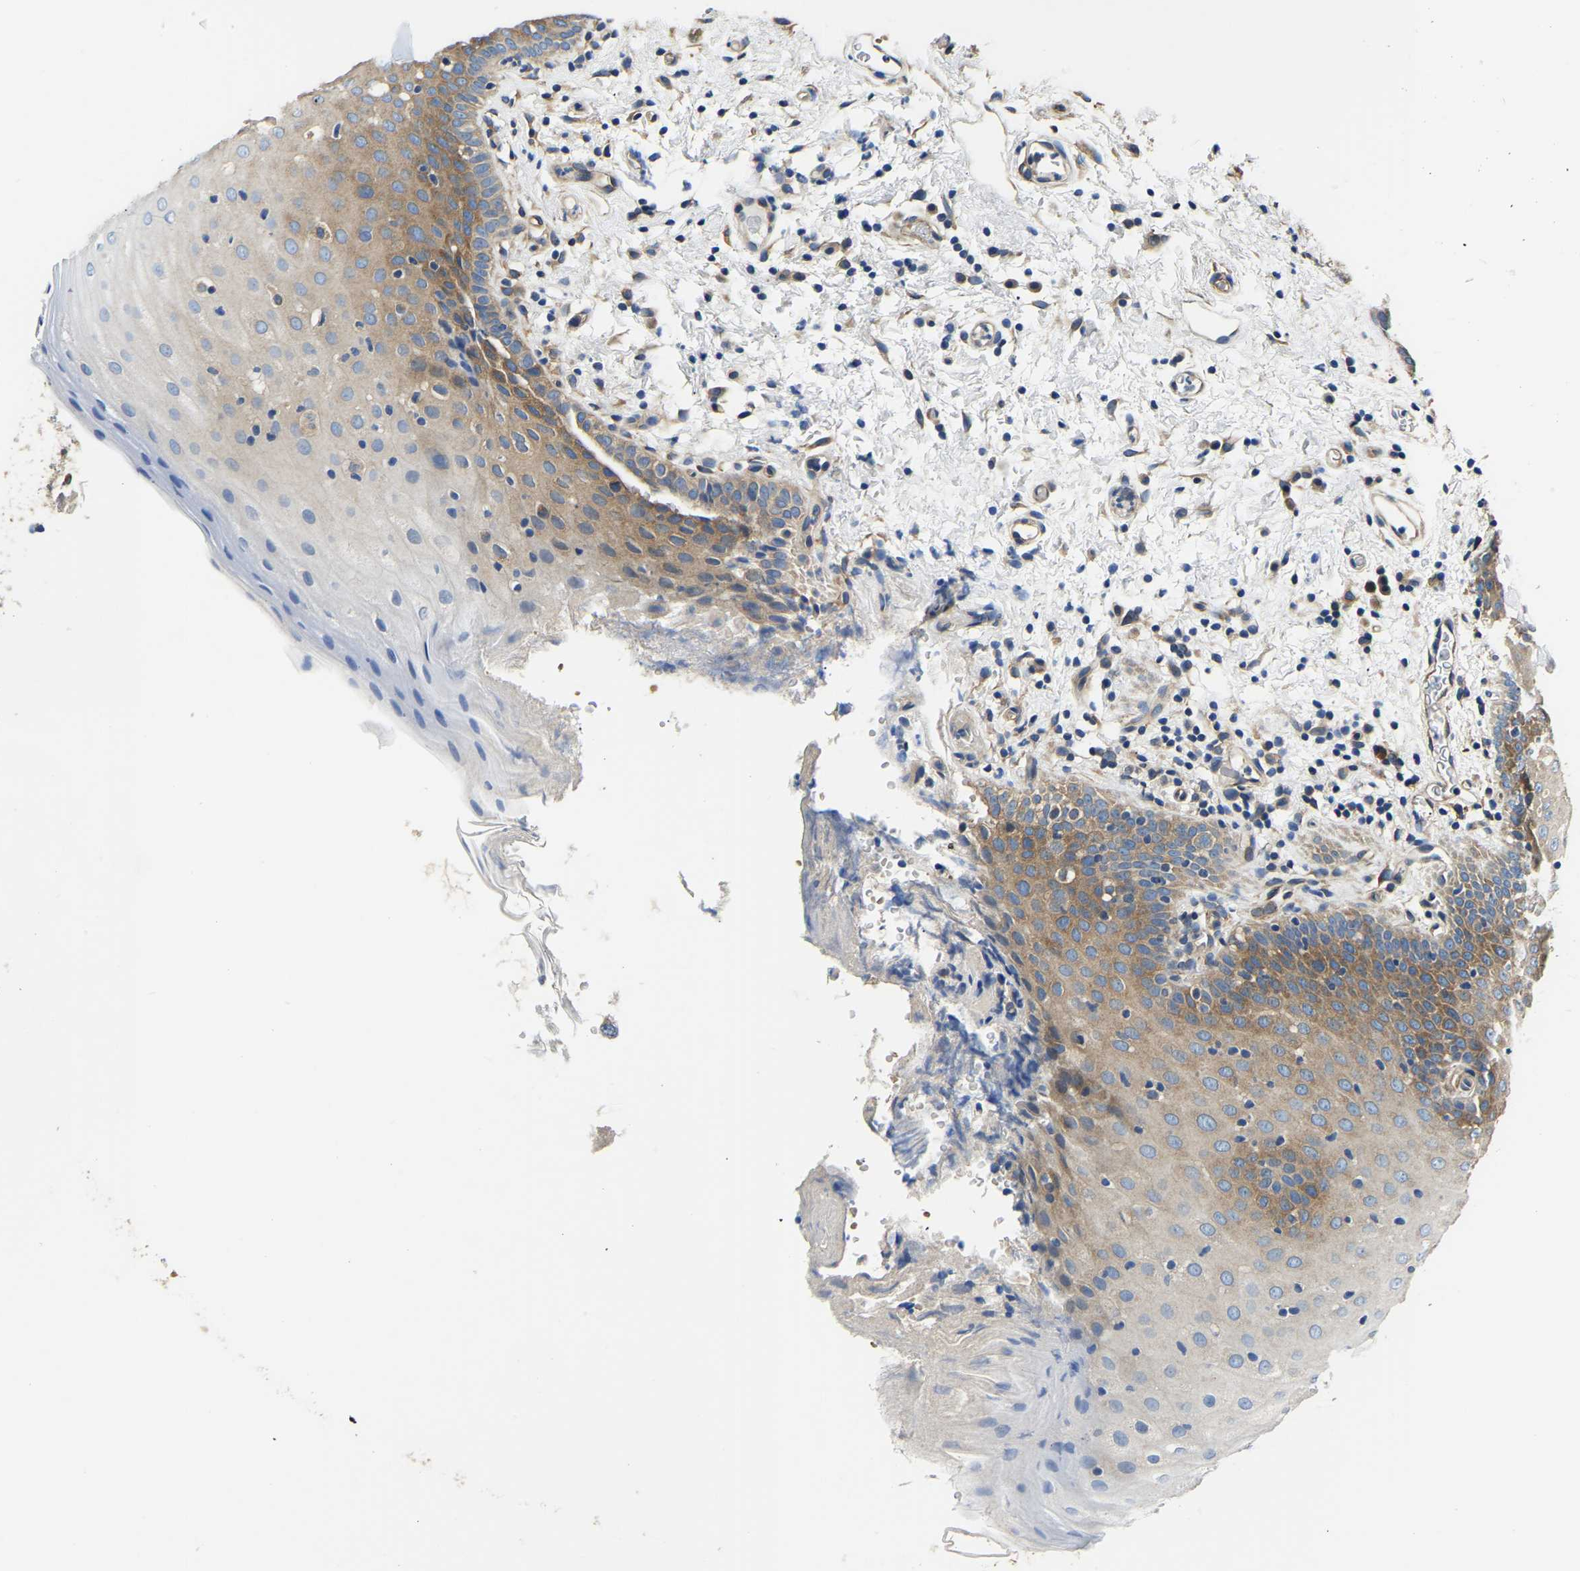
{"staining": {"intensity": "moderate", "quantity": "25%-75%", "location": "cytoplasmic/membranous"}, "tissue": "oral mucosa", "cell_type": "Squamous epithelial cells", "image_type": "normal", "snomed": [{"axis": "morphology", "description": "Normal tissue, NOS"}, {"axis": "topography", "description": "Oral tissue"}], "caption": "Immunohistochemistry (IHC) (DAB (3,3'-diaminobenzidine)) staining of unremarkable oral mucosa demonstrates moderate cytoplasmic/membranous protein expression in about 25%-75% of squamous epithelial cells. Using DAB (3,3'-diaminobenzidine) (brown) and hematoxylin (blue) stains, captured at high magnification using brightfield microscopy.", "gene": "CSDE1", "patient": {"sex": "male", "age": 66}}